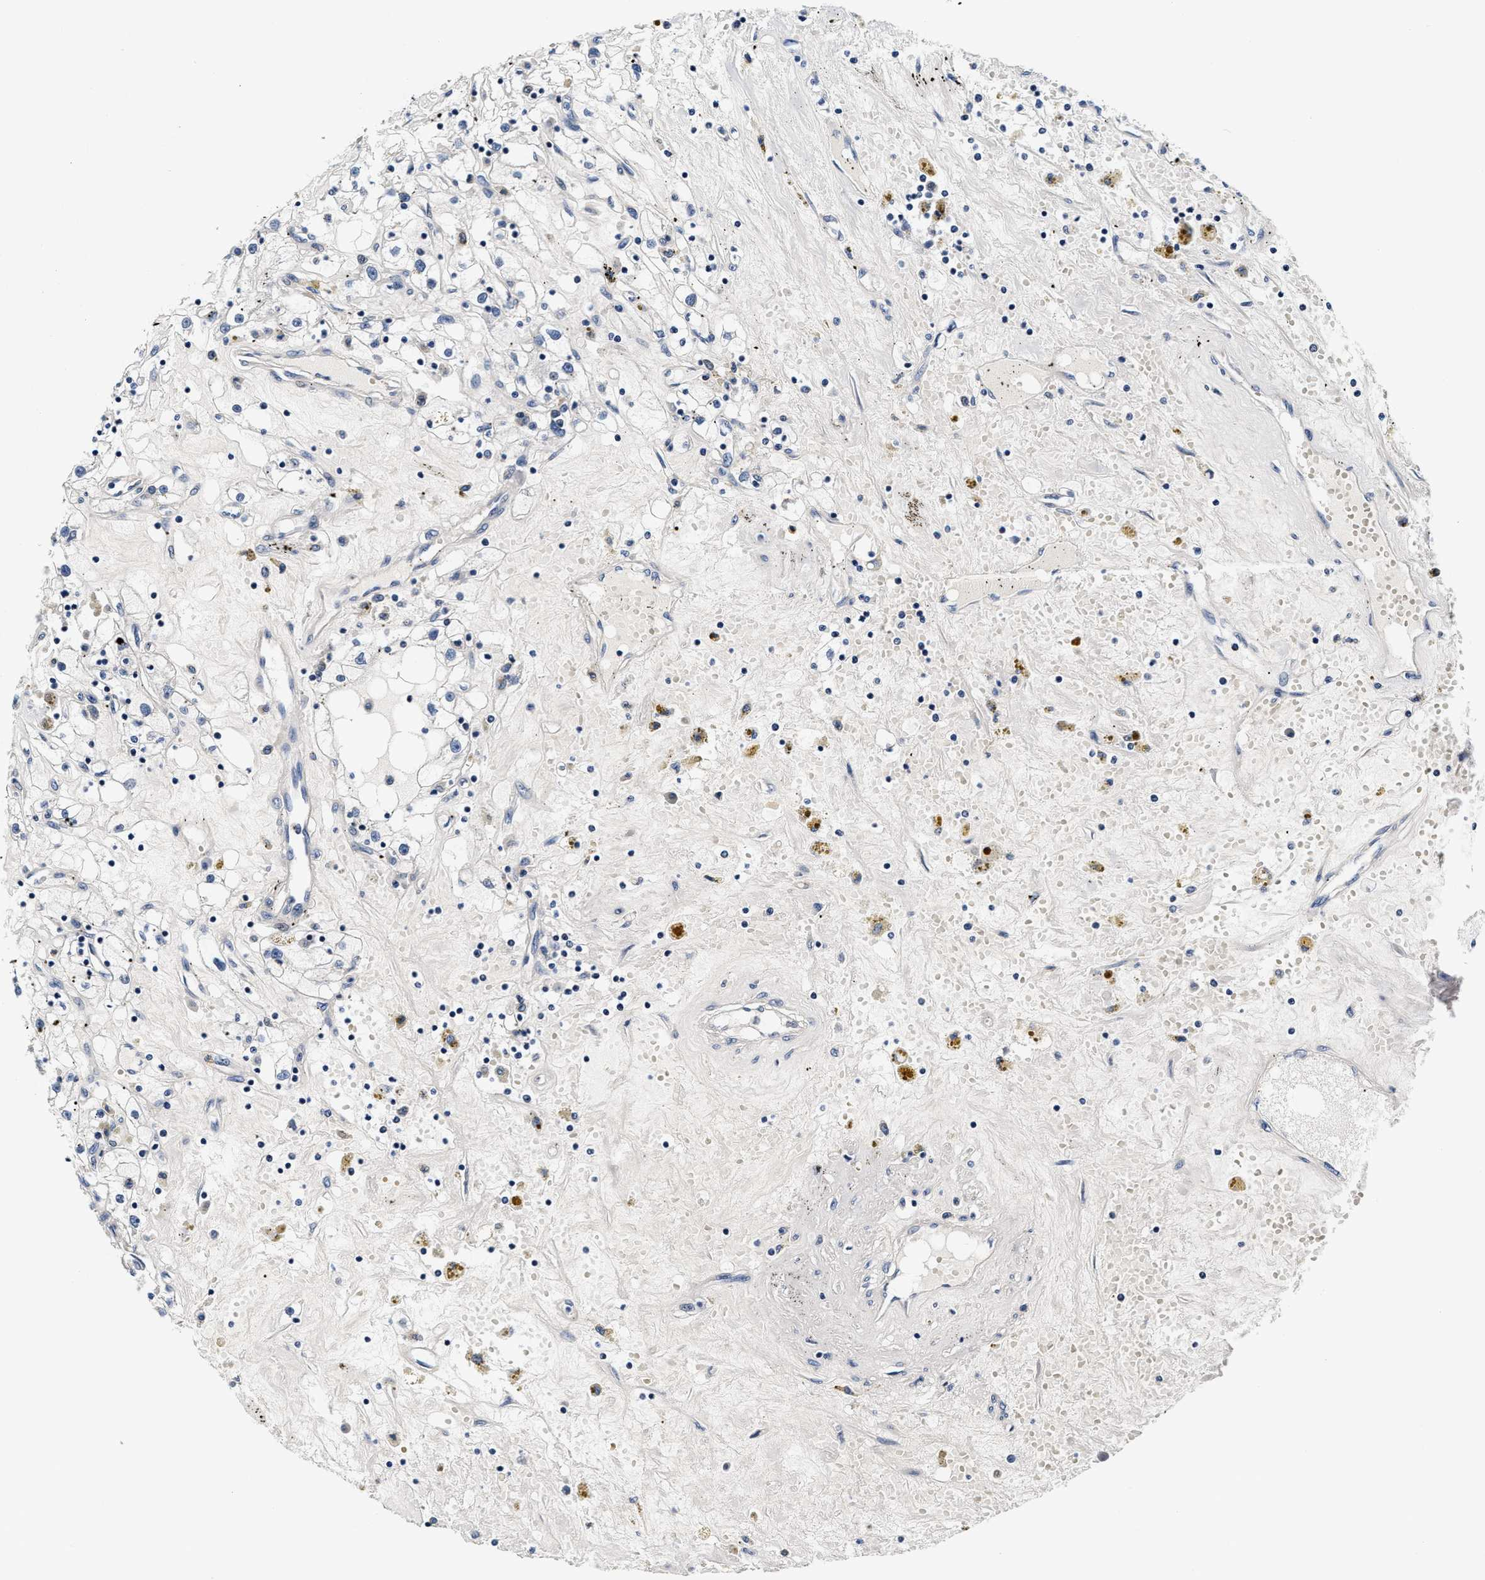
{"staining": {"intensity": "negative", "quantity": "none", "location": "none"}, "tissue": "renal cancer", "cell_type": "Tumor cells", "image_type": "cancer", "snomed": [{"axis": "morphology", "description": "Adenocarcinoma, NOS"}, {"axis": "topography", "description": "Kidney"}], "caption": "This is a image of IHC staining of adenocarcinoma (renal), which shows no staining in tumor cells.", "gene": "ABCG8", "patient": {"sex": "male", "age": 56}}